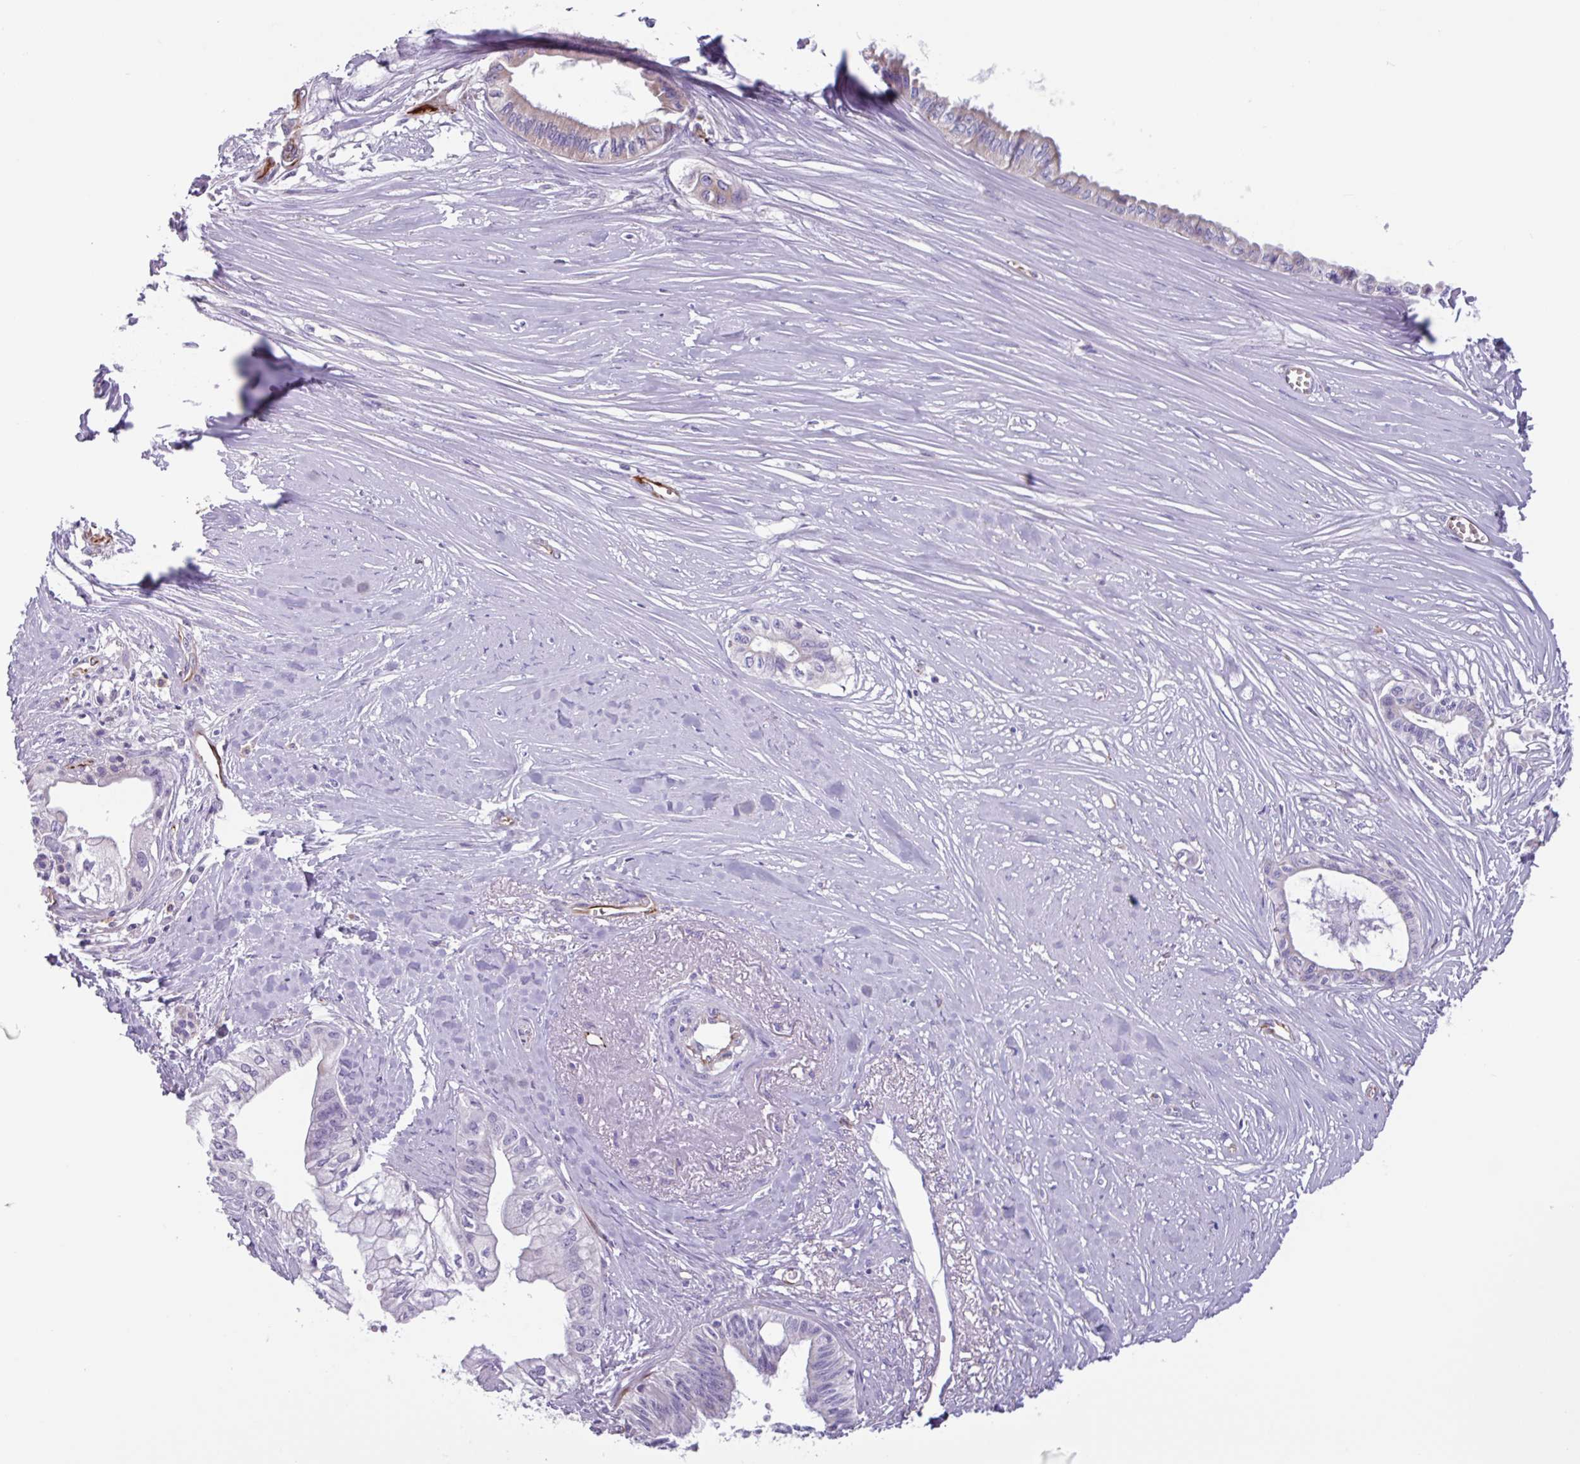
{"staining": {"intensity": "negative", "quantity": "none", "location": "none"}, "tissue": "pancreatic cancer", "cell_type": "Tumor cells", "image_type": "cancer", "snomed": [{"axis": "morphology", "description": "Adenocarcinoma, NOS"}, {"axis": "topography", "description": "Pancreas"}], "caption": "Immunohistochemical staining of human adenocarcinoma (pancreatic) reveals no significant expression in tumor cells.", "gene": "BTD", "patient": {"sex": "male", "age": 71}}